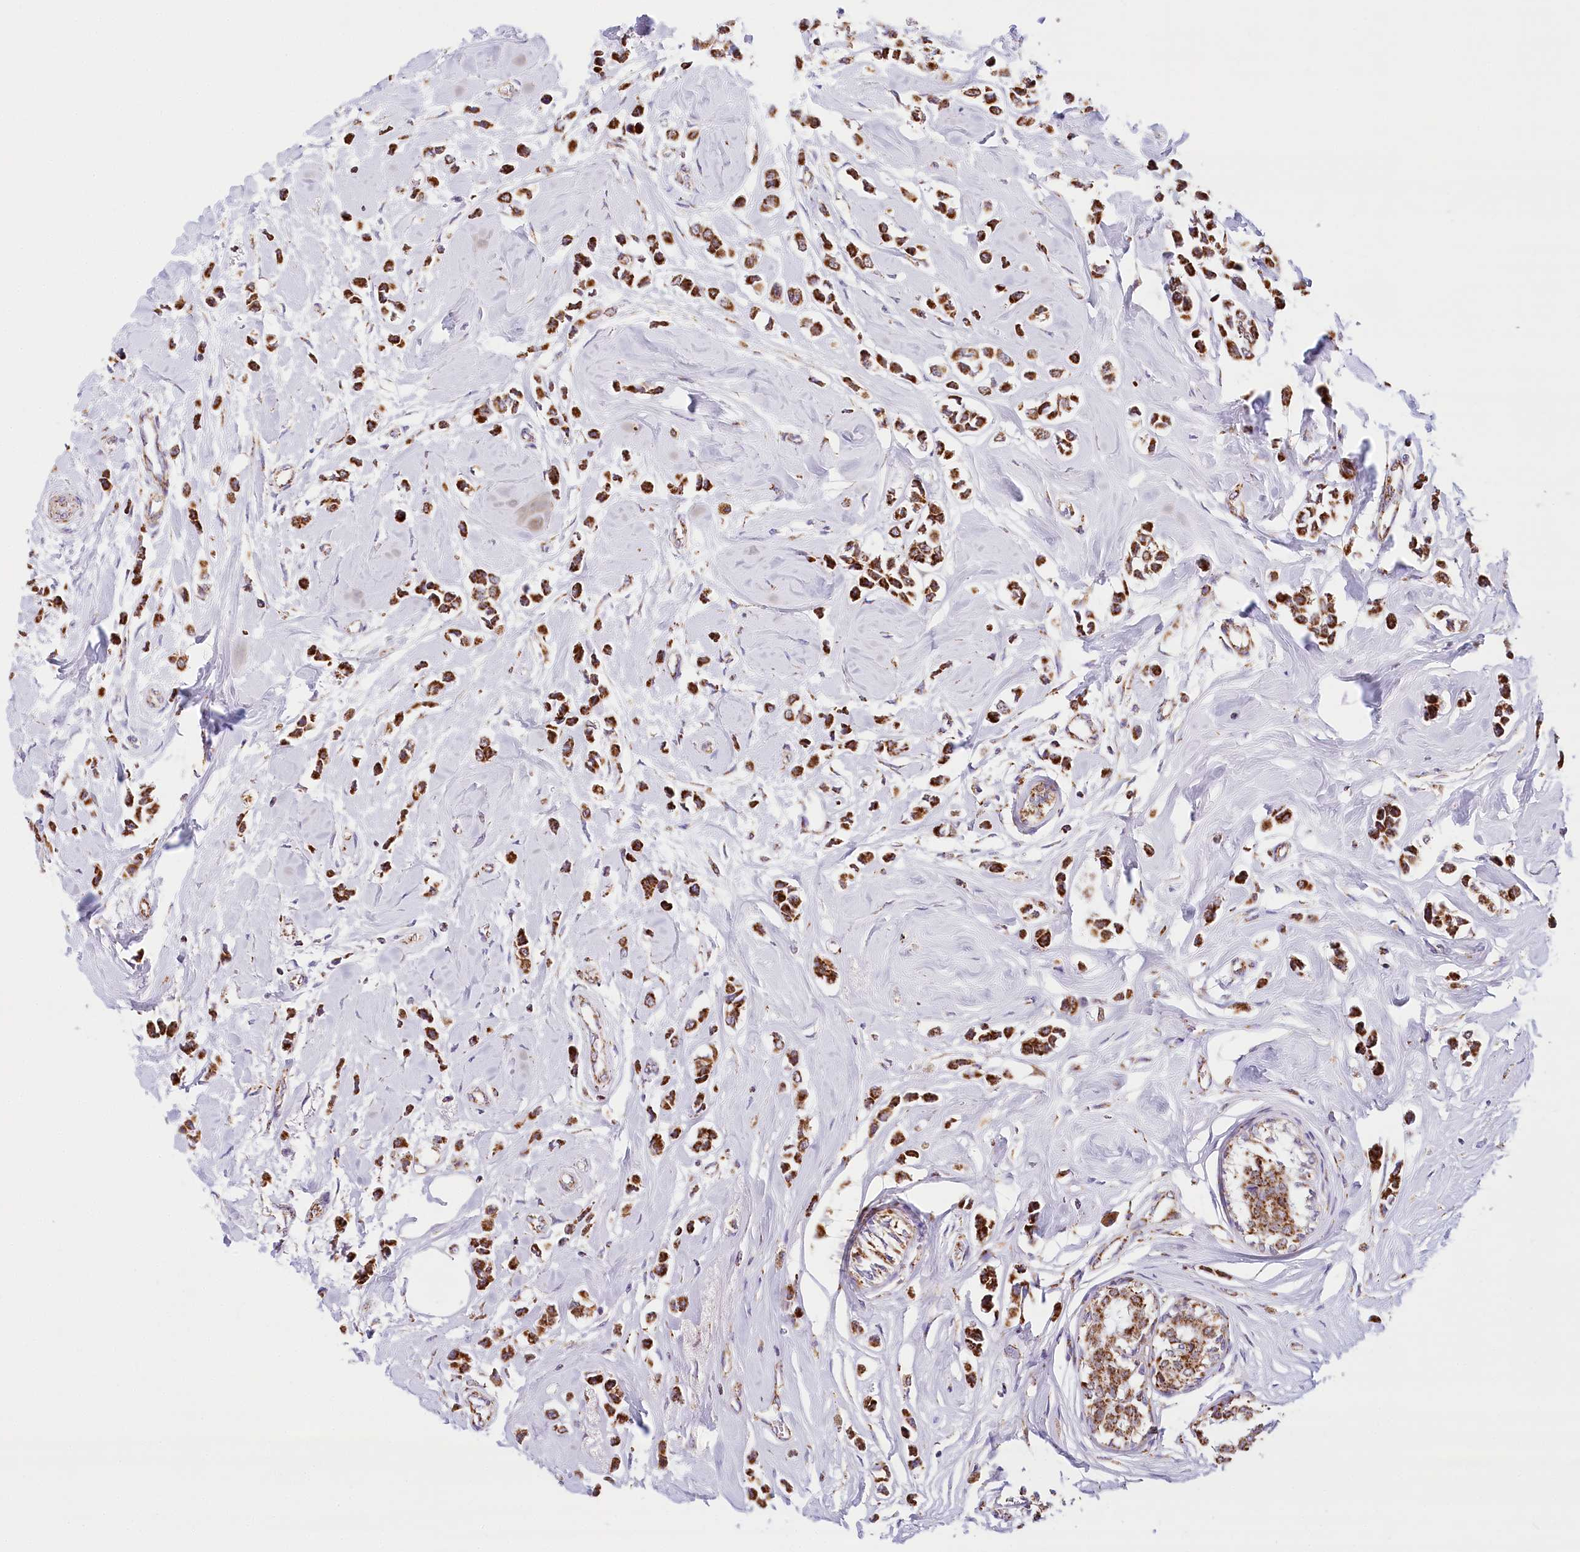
{"staining": {"intensity": "strong", "quantity": ">75%", "location": "cytoplasmic/membranous"}, "tissue": "breast cancer", "cell_type": "Tumor cells", "image_type": "cancer", "snomed": [{"axis": "morphology", "description": "Lobular carcinoma"}, {"axis": "topography", "description": "Breast"}], "caption": "Breast lobular carcinoma stained for a protein displays strong cytoplasmic/membranous positivity in tumor cells. The protein is shown in brown color, while the nuclei are stained blue.", "gene": "LSS", "patient": {"sex": "female", "age": 51}}